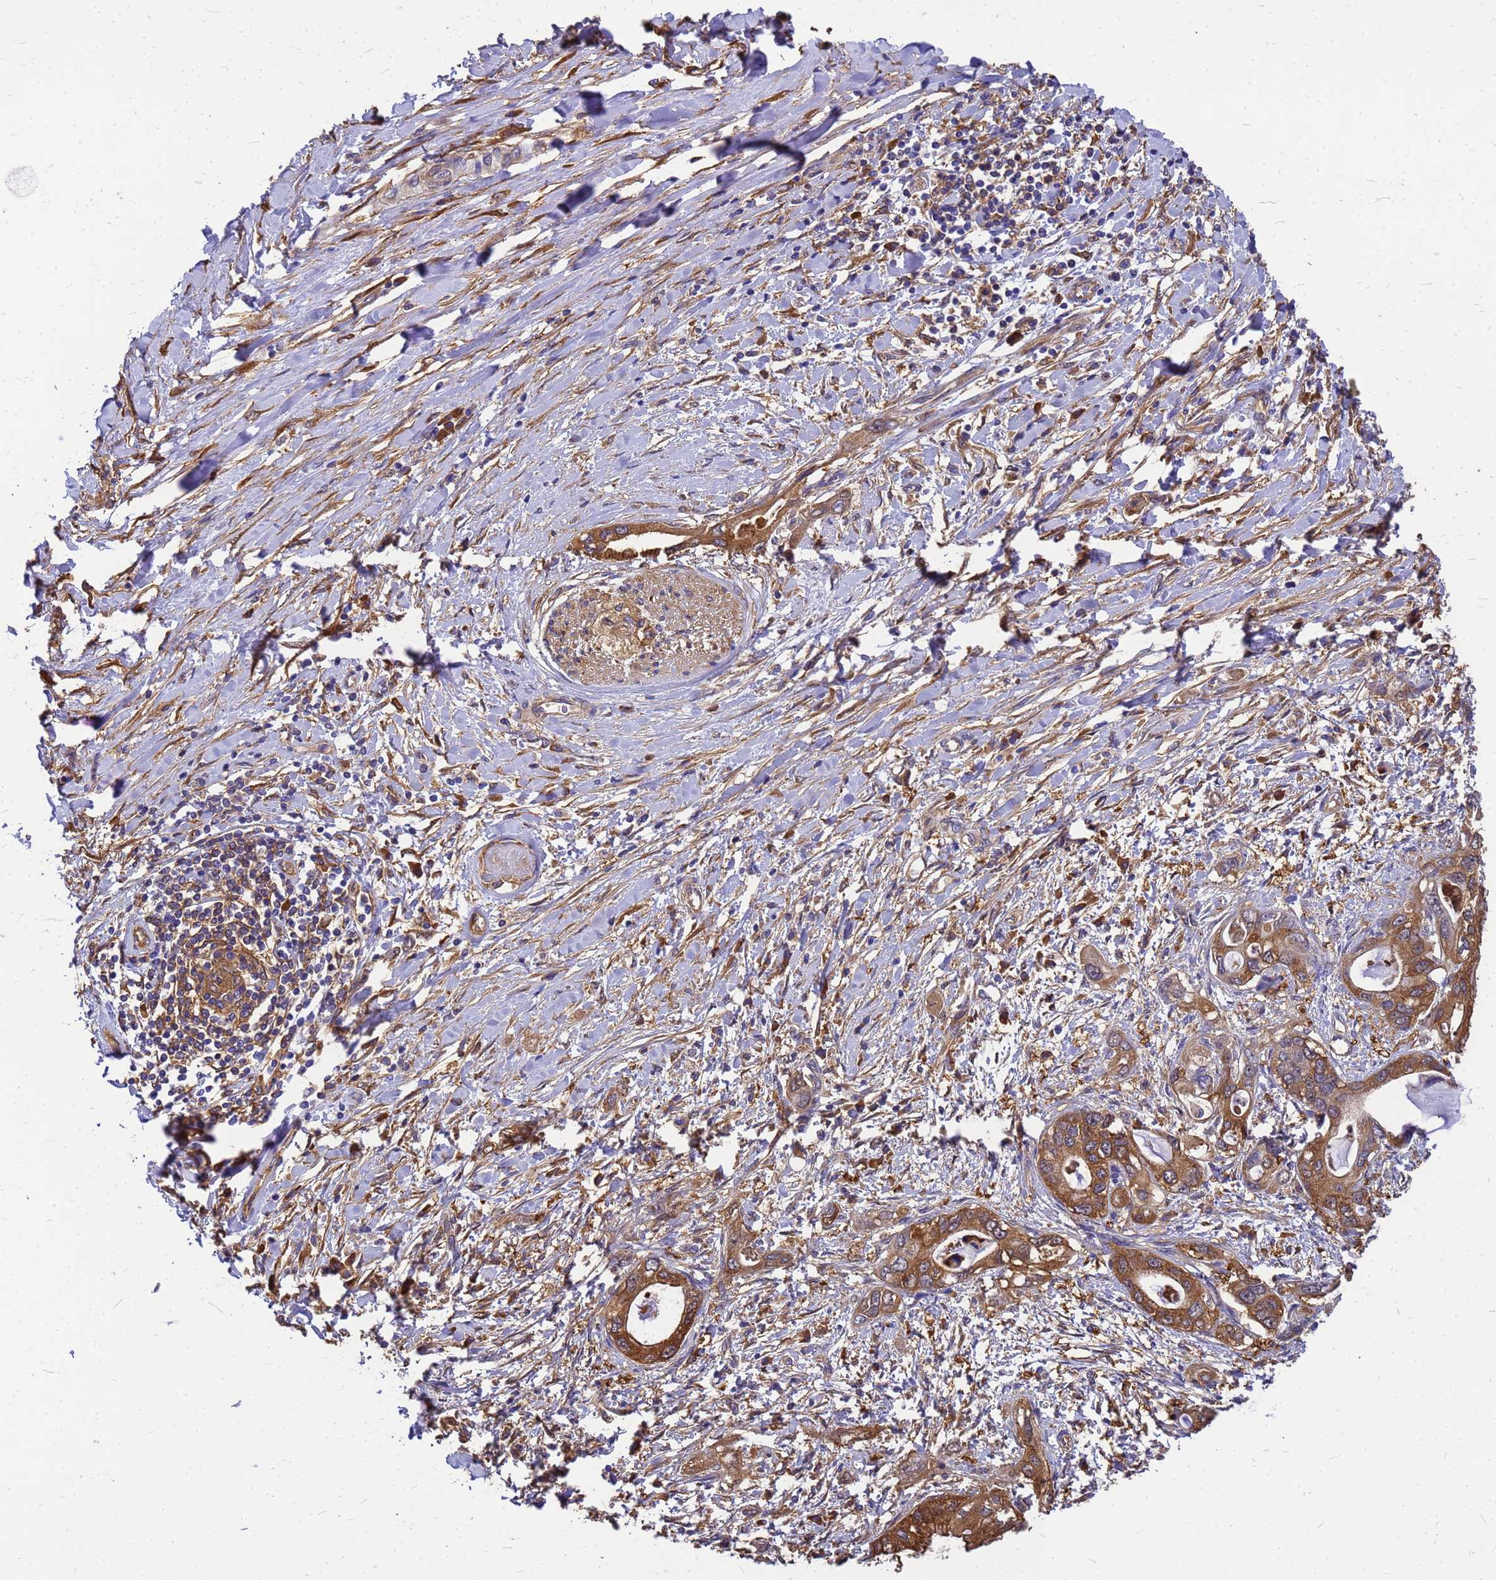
{"staining": {"intensity": "moderate", "quantity": ">75%", "location": "cytoplasmic/membranous"}, "tissue": "pancreatic cancer", "cell_type": "Tumor cells", "image_type": "cancer", "snomed": [{"axis": "morphology", "description": "Inflammation, NOS"}, {"axis": "morphology", "description": "Adenocarcinoma, NOS"}, {"axis": "topography", "description": "Pancreas"}], "caption": "Immunohistochemical staining of pancreatic adenocarcinoma demonstrates medium levels of moderate cytoplasmic/membranous staining in about >75% of tumor cells.", "gene": "GID4", "patient": {"sex": "female", "age": 56}}